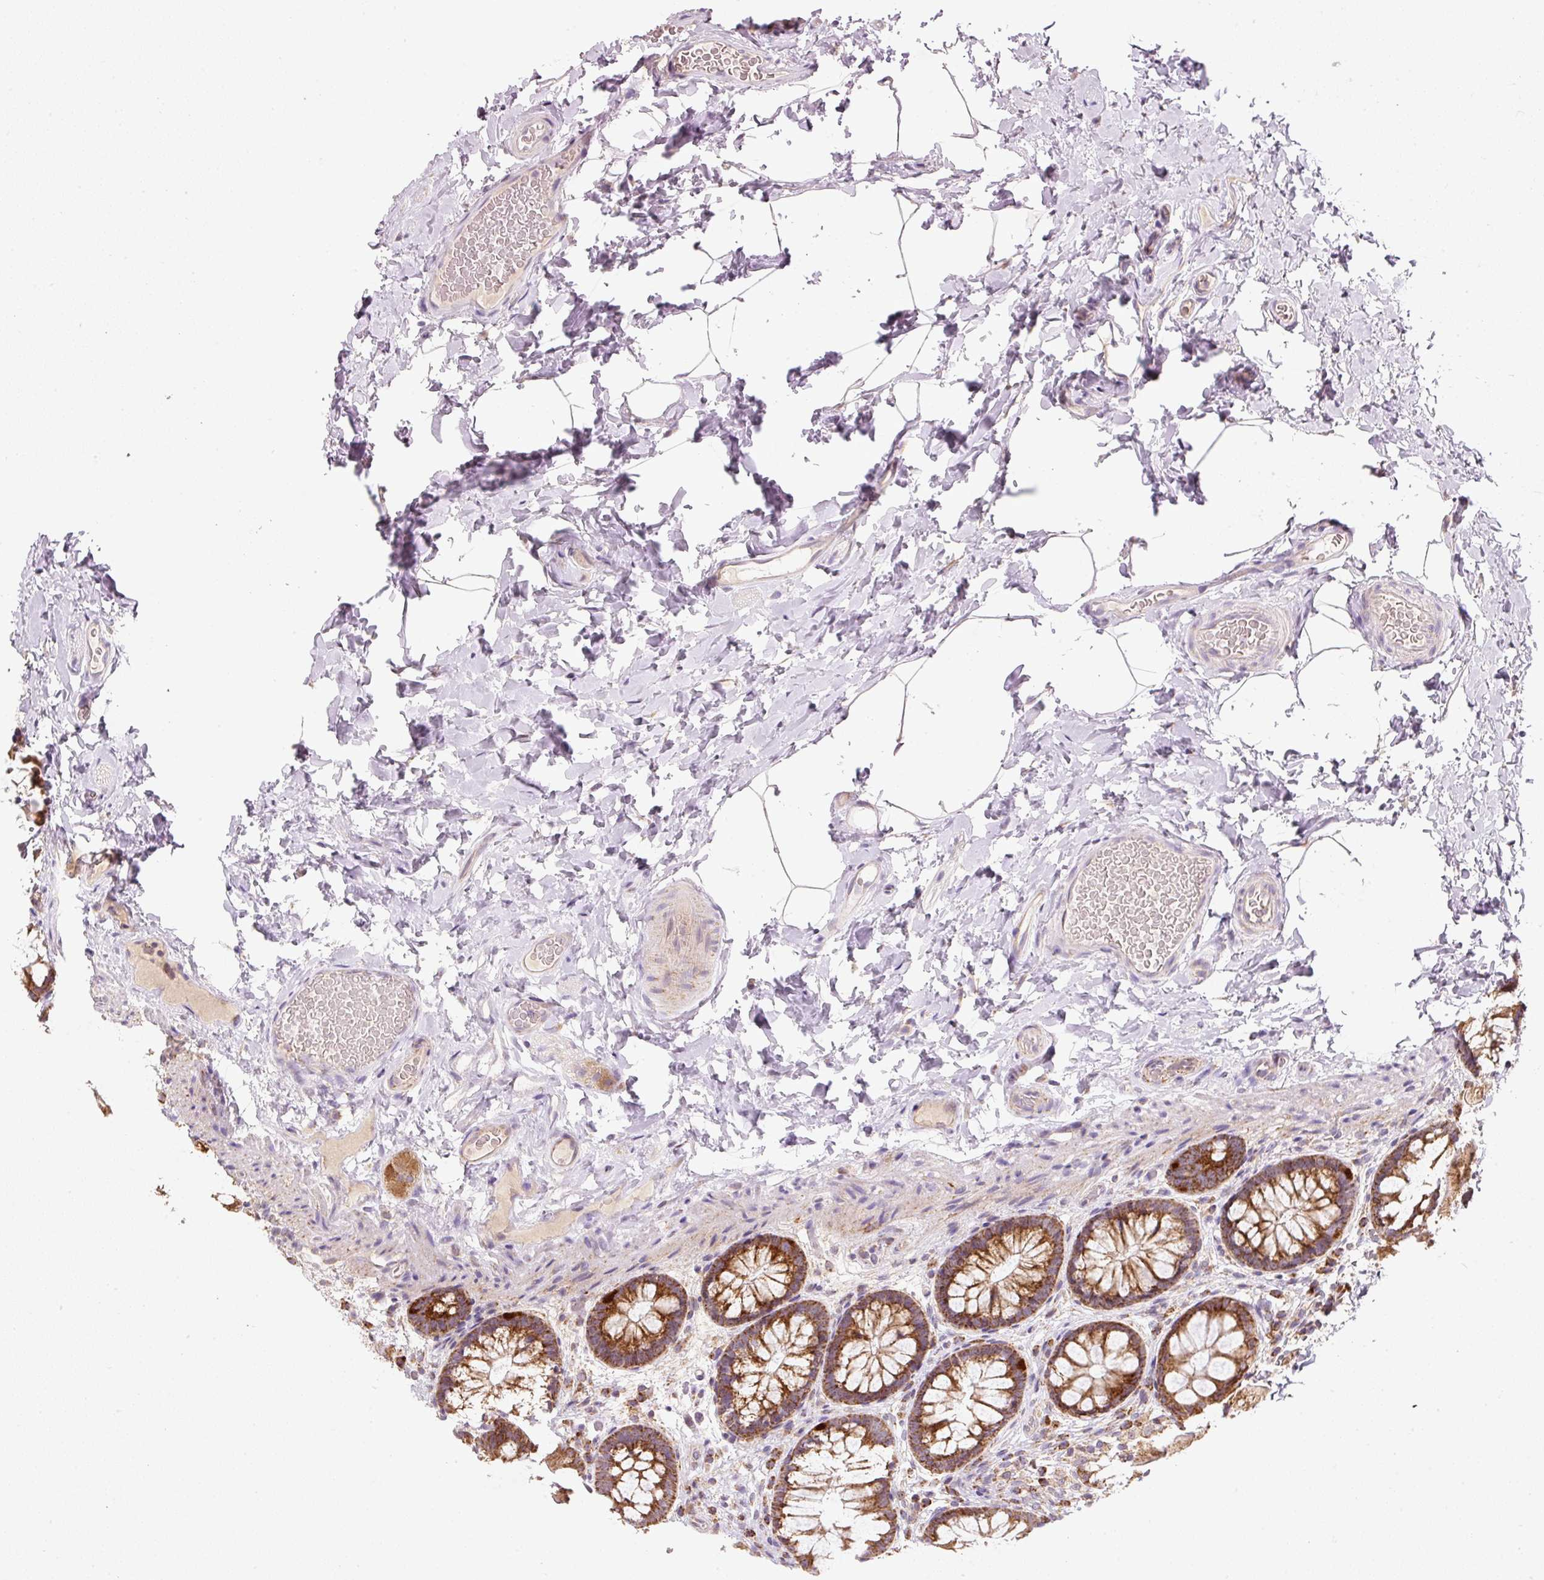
{"staining": {"intensity": "weak", "quantity": "25%-75%", "location": "cytoplasmic/membranous"}, "tissue": "colon", "cell_type": "Endothelial cells", "image_type": "normal", "snomed": [{"axis": "morphology", "description": "Normal tissue, NOS"}, {"axis": "topography", "description": "Colon"}], "caption": "Protein staining reveals weak cytoplasmic/membranous positivity in about 25%-75% of endothelial cells in unremarkable colon.", "gene": "FAM78B", "patient": {"sex": "male", "age": 46}}